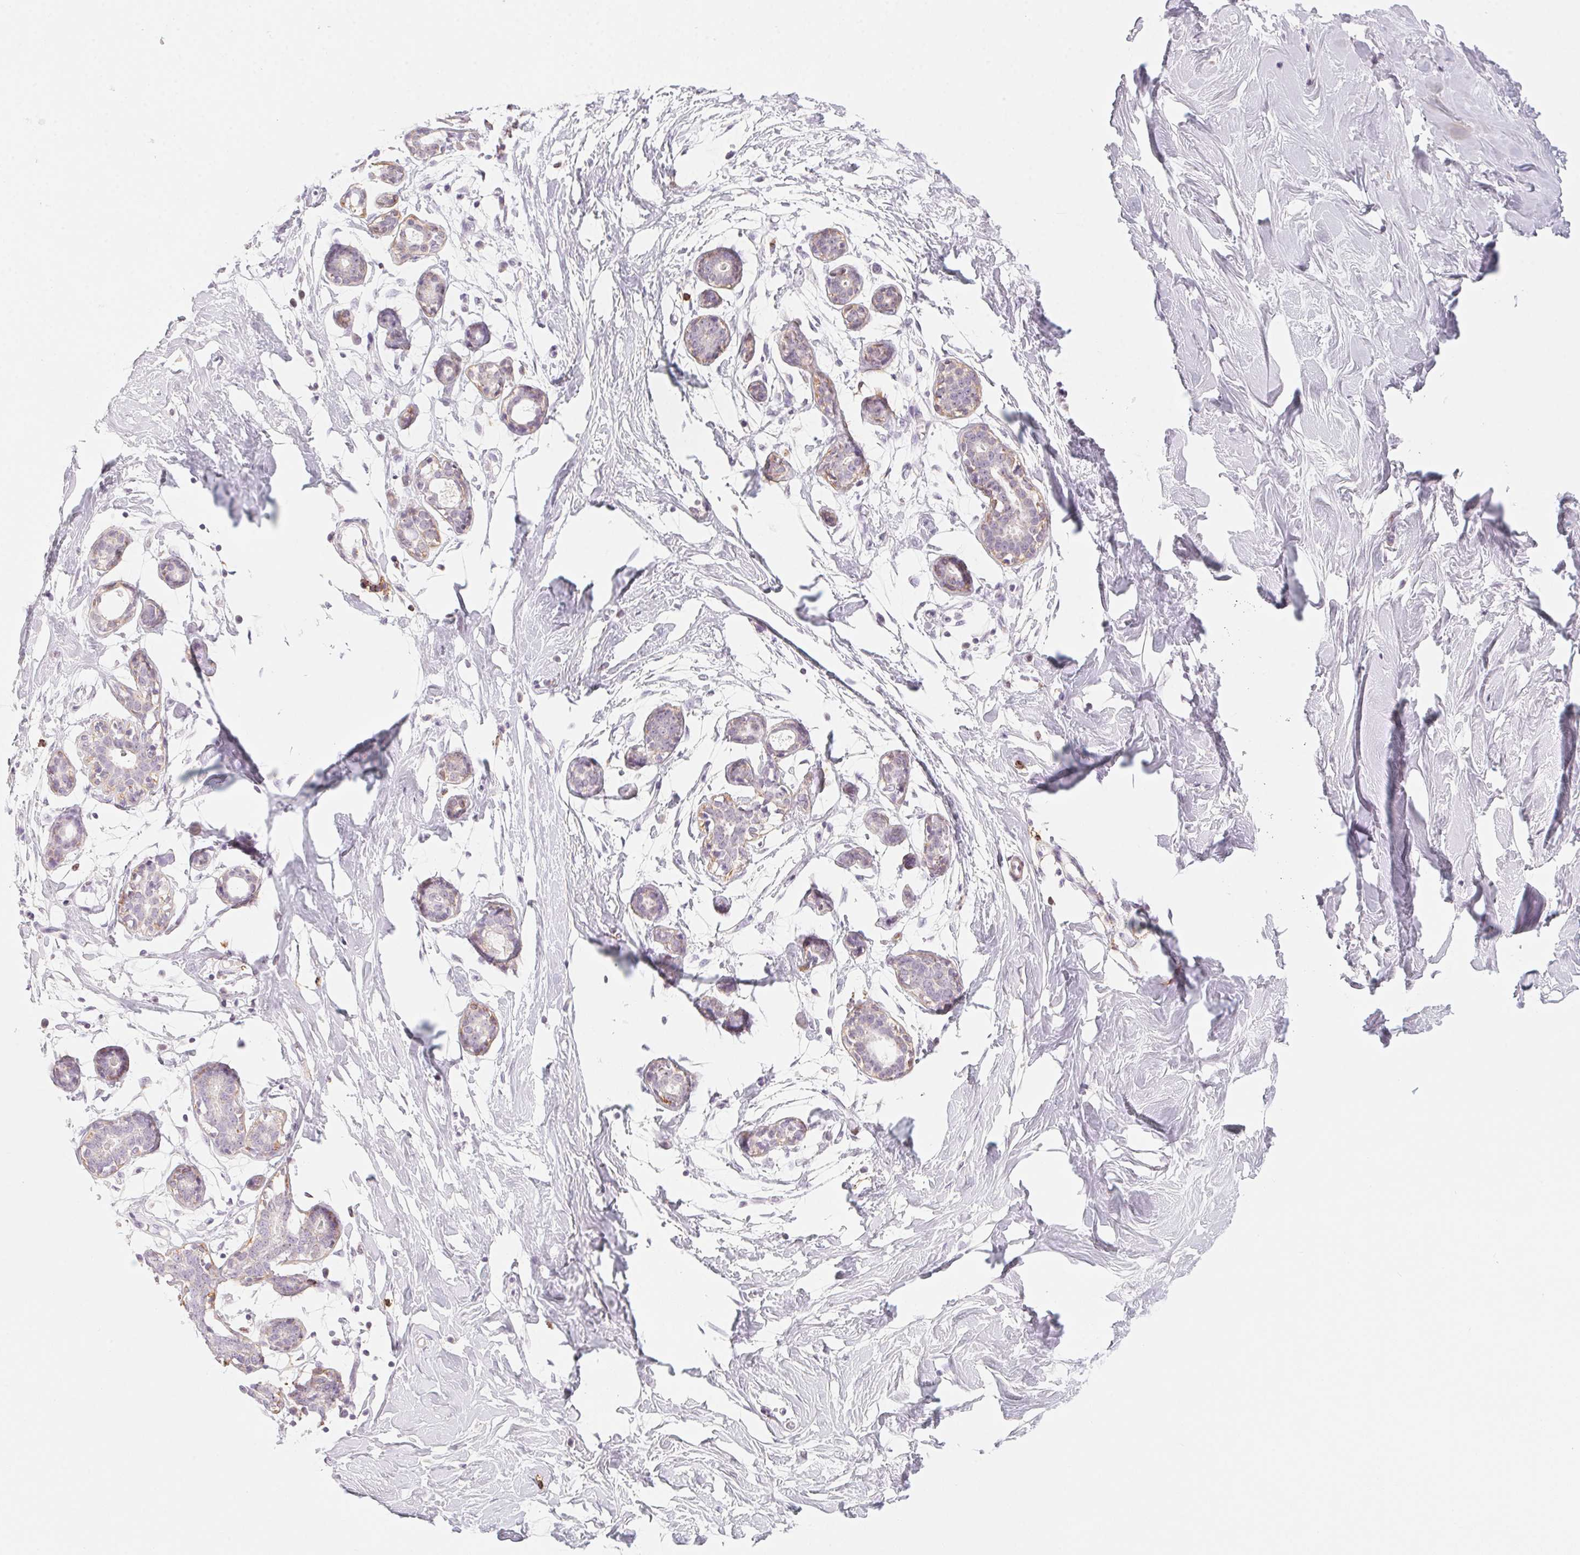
{"staining": {"intensity": "negative", "quantity": "none", "location": "none"}, "tissue": "breast", "cell_type": "Adipocytes", "image_type": "normal", "snomed": [{"axis": "morphology", "description": "Normal tissue, NOS"}, {"axis": "topography", "description": "Breast"}], "caption": "Histopathology image shows no significant protein staining in adipocytes of normal breast. The staining was performed using DAB (3,3'-diaminobenzidine) to visualize the protein expression in brown, while the nuclei were stained in blue with hematoxylin (Magnification: 20x).", "gene": "PRPH", "patient": {"sex": "female", "age": 27}}